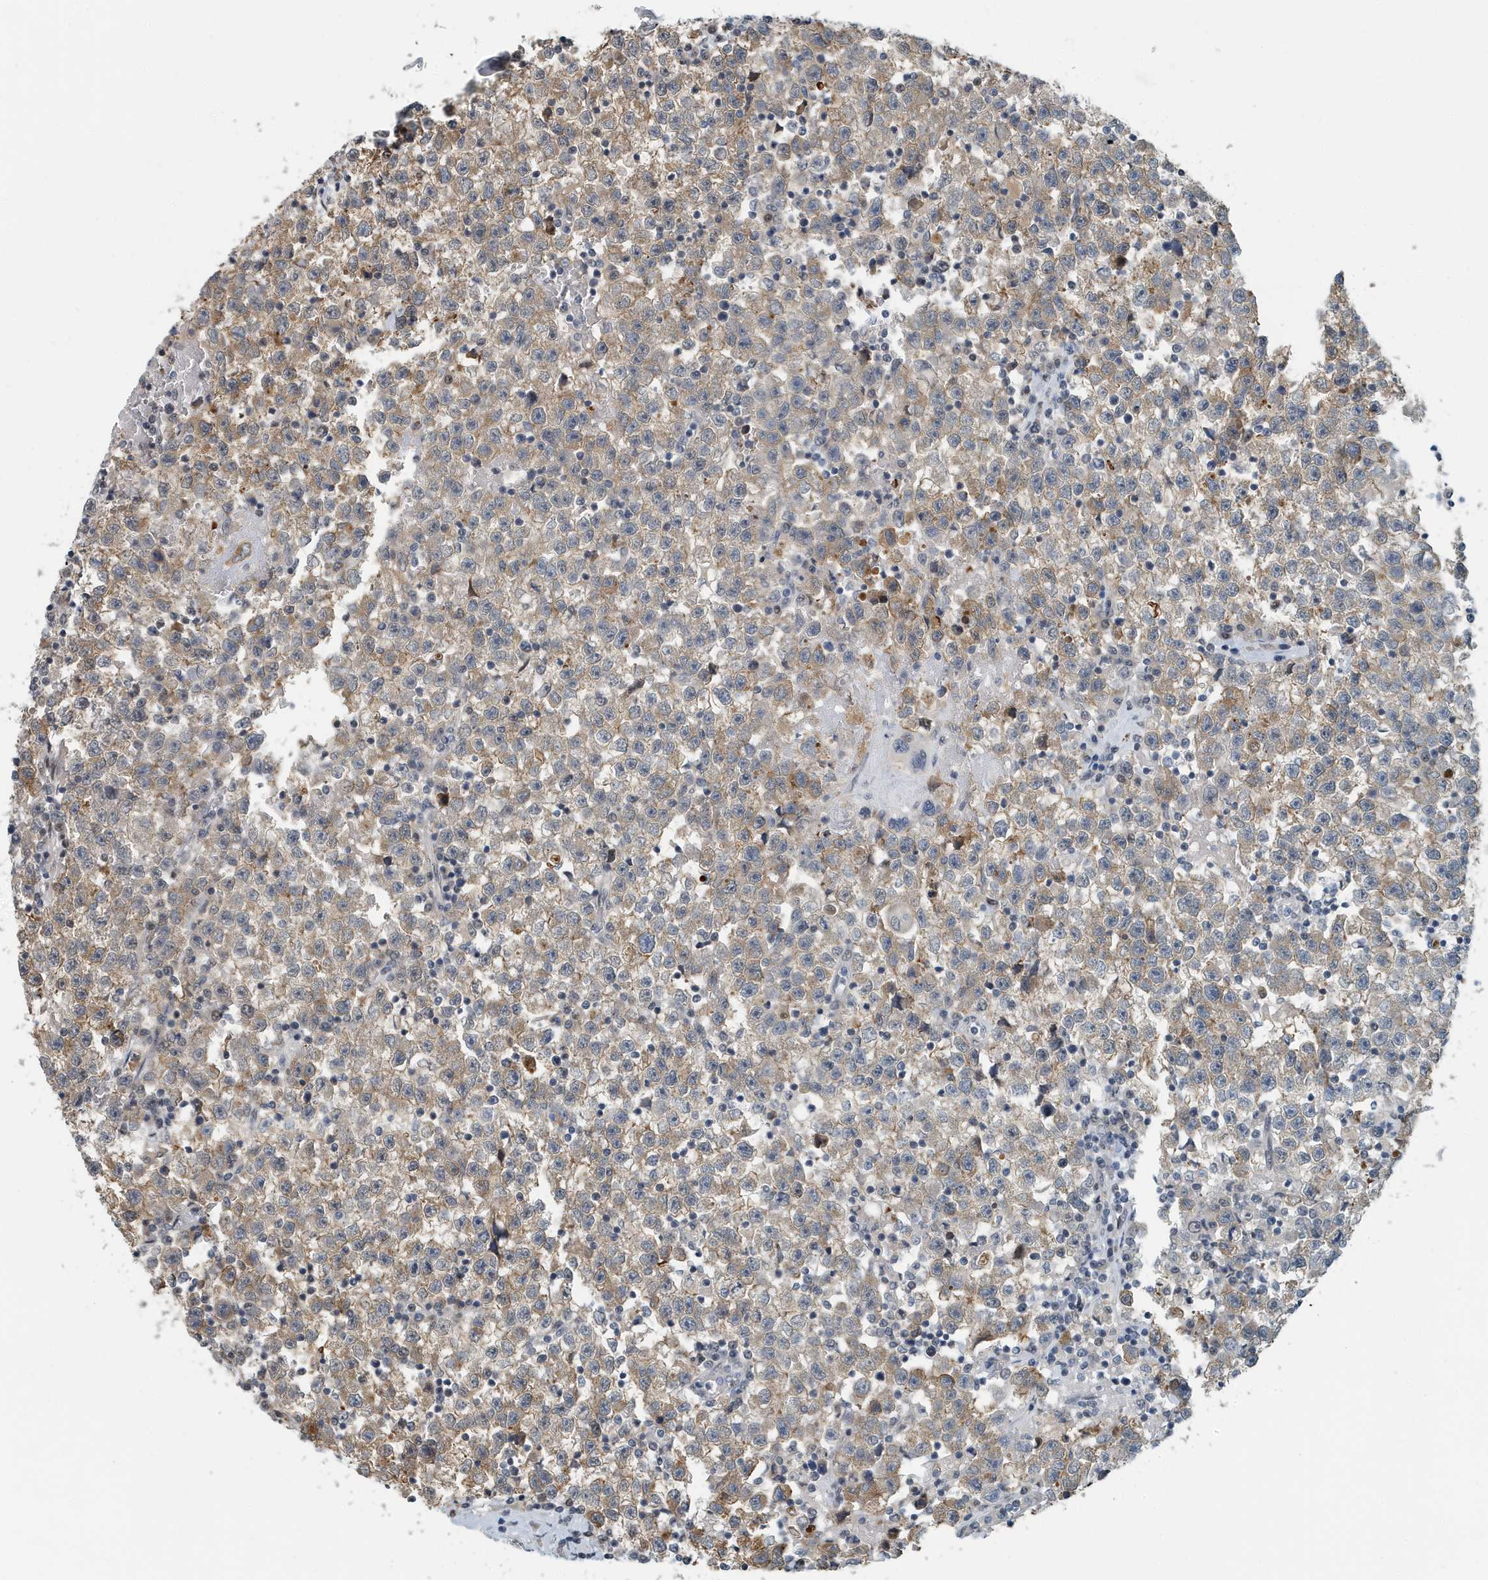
{"staining": {"intensity": "moderate", "quantity": ">75%", "location": "cytoplasmic/membranous"}, "tissue": "testis cancer", "cell_type": "Tumor cells", "image_type": "cancer", "snomed": [{"axis": "morphology", "description": "Seminoma, NOS"}, {"axis": "topography", "description": "Testis"}], "caption": "Protein expression analysis of testis cancer shows moderate cytoplasmic/membranous positivity in about >75% of tumor cells.", "gene": "KIF15", "patient": {"sex": "male", "age": 22}}